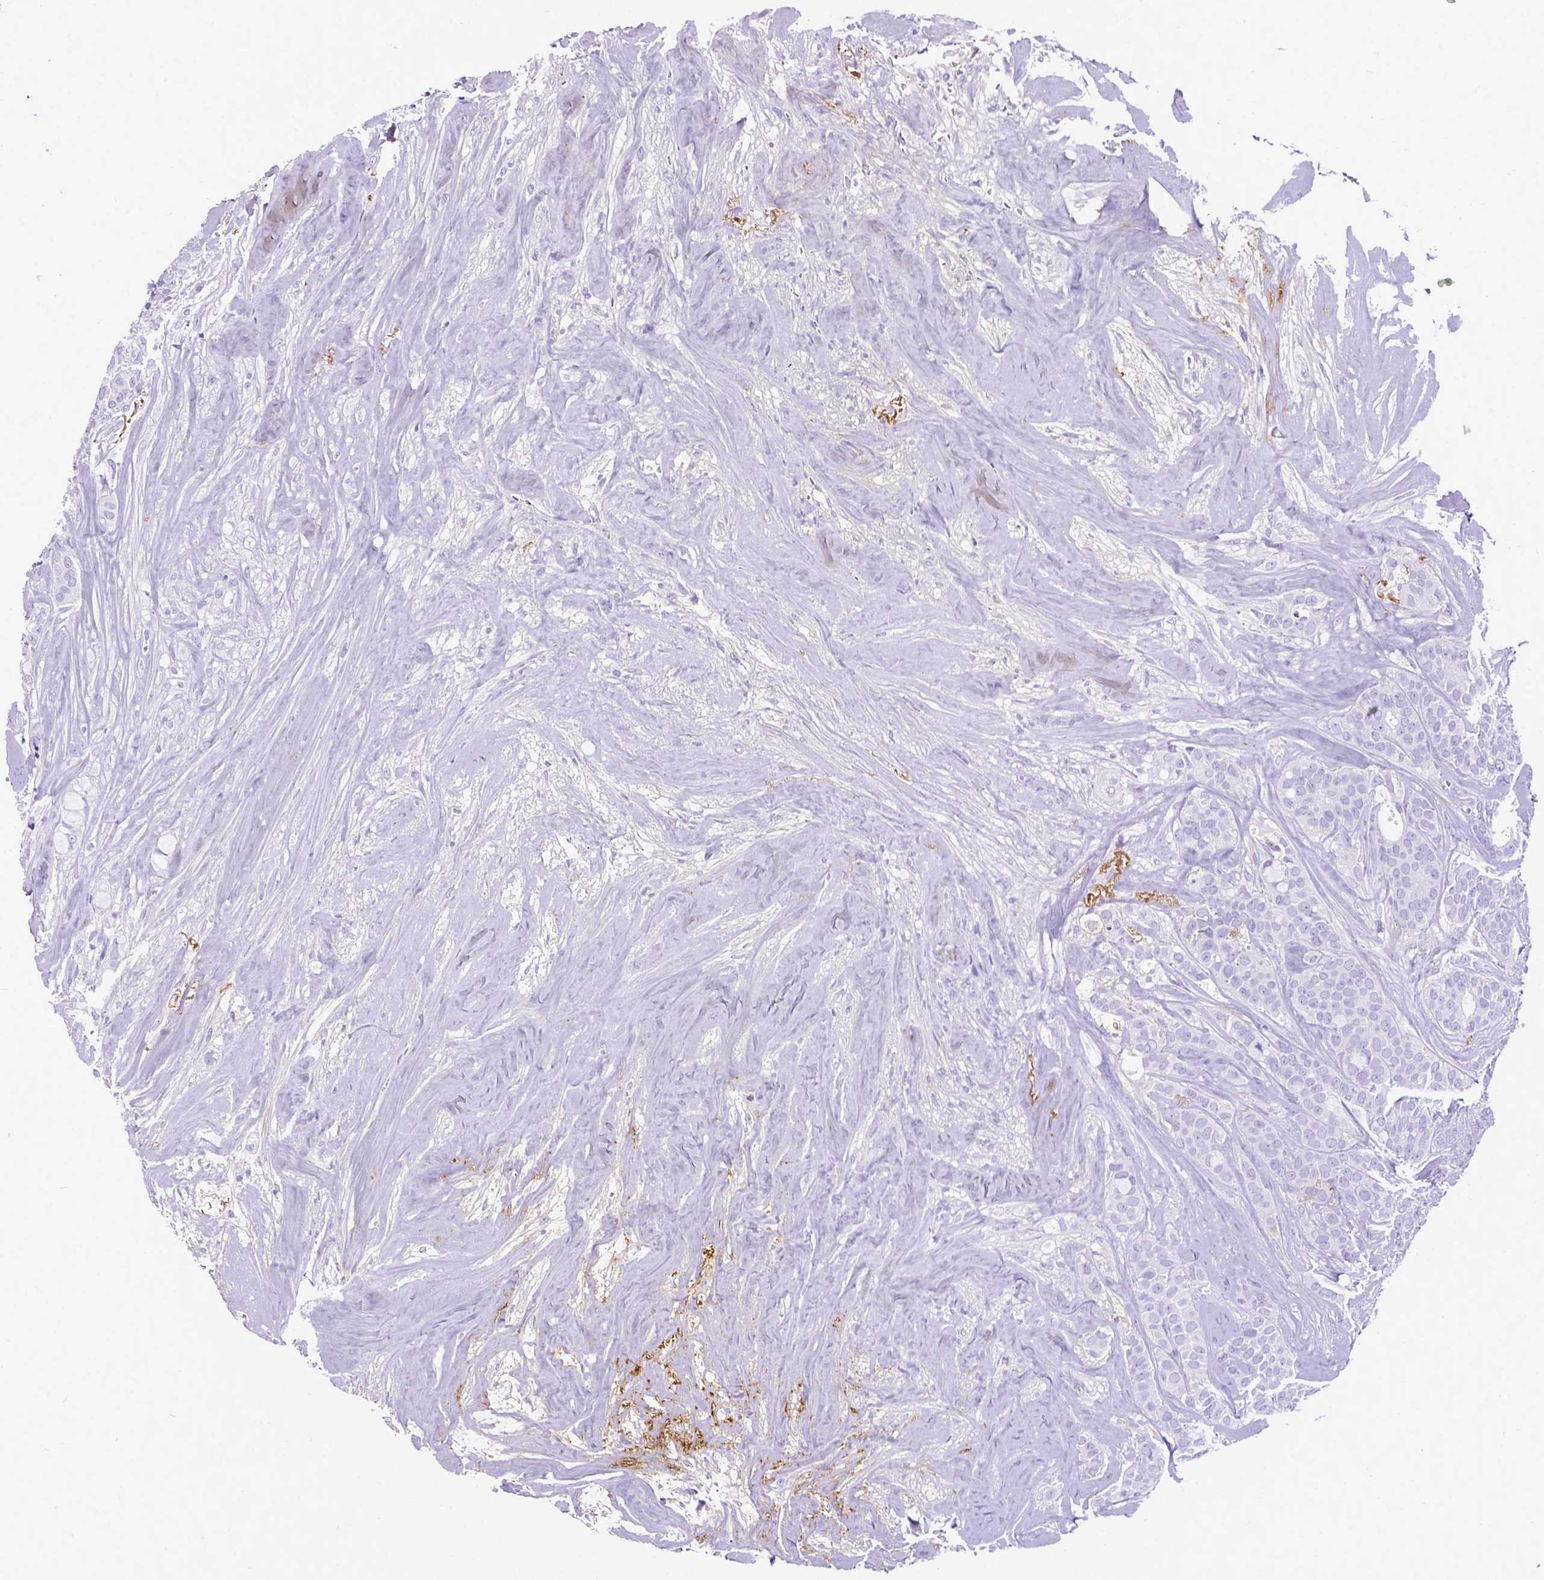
{"staining": {"intensity": "negative", "quantity": "none", "location": "none"}, "tissue": "breast cancer", "cell_type": "Tumor cells", "image_type": "cancer", "snomed": [{"axis": "morphology", "description": "Duct carcinoma"}, {"axis": "topography", "description": "Breast"}], "caption": "Protein analysis of breast cancer (infiltrating ductal carcinoma) exhibits no significant staining in tumor cells.", "gene": "APOE", "patient": {"sex": "female", "age": 84}}